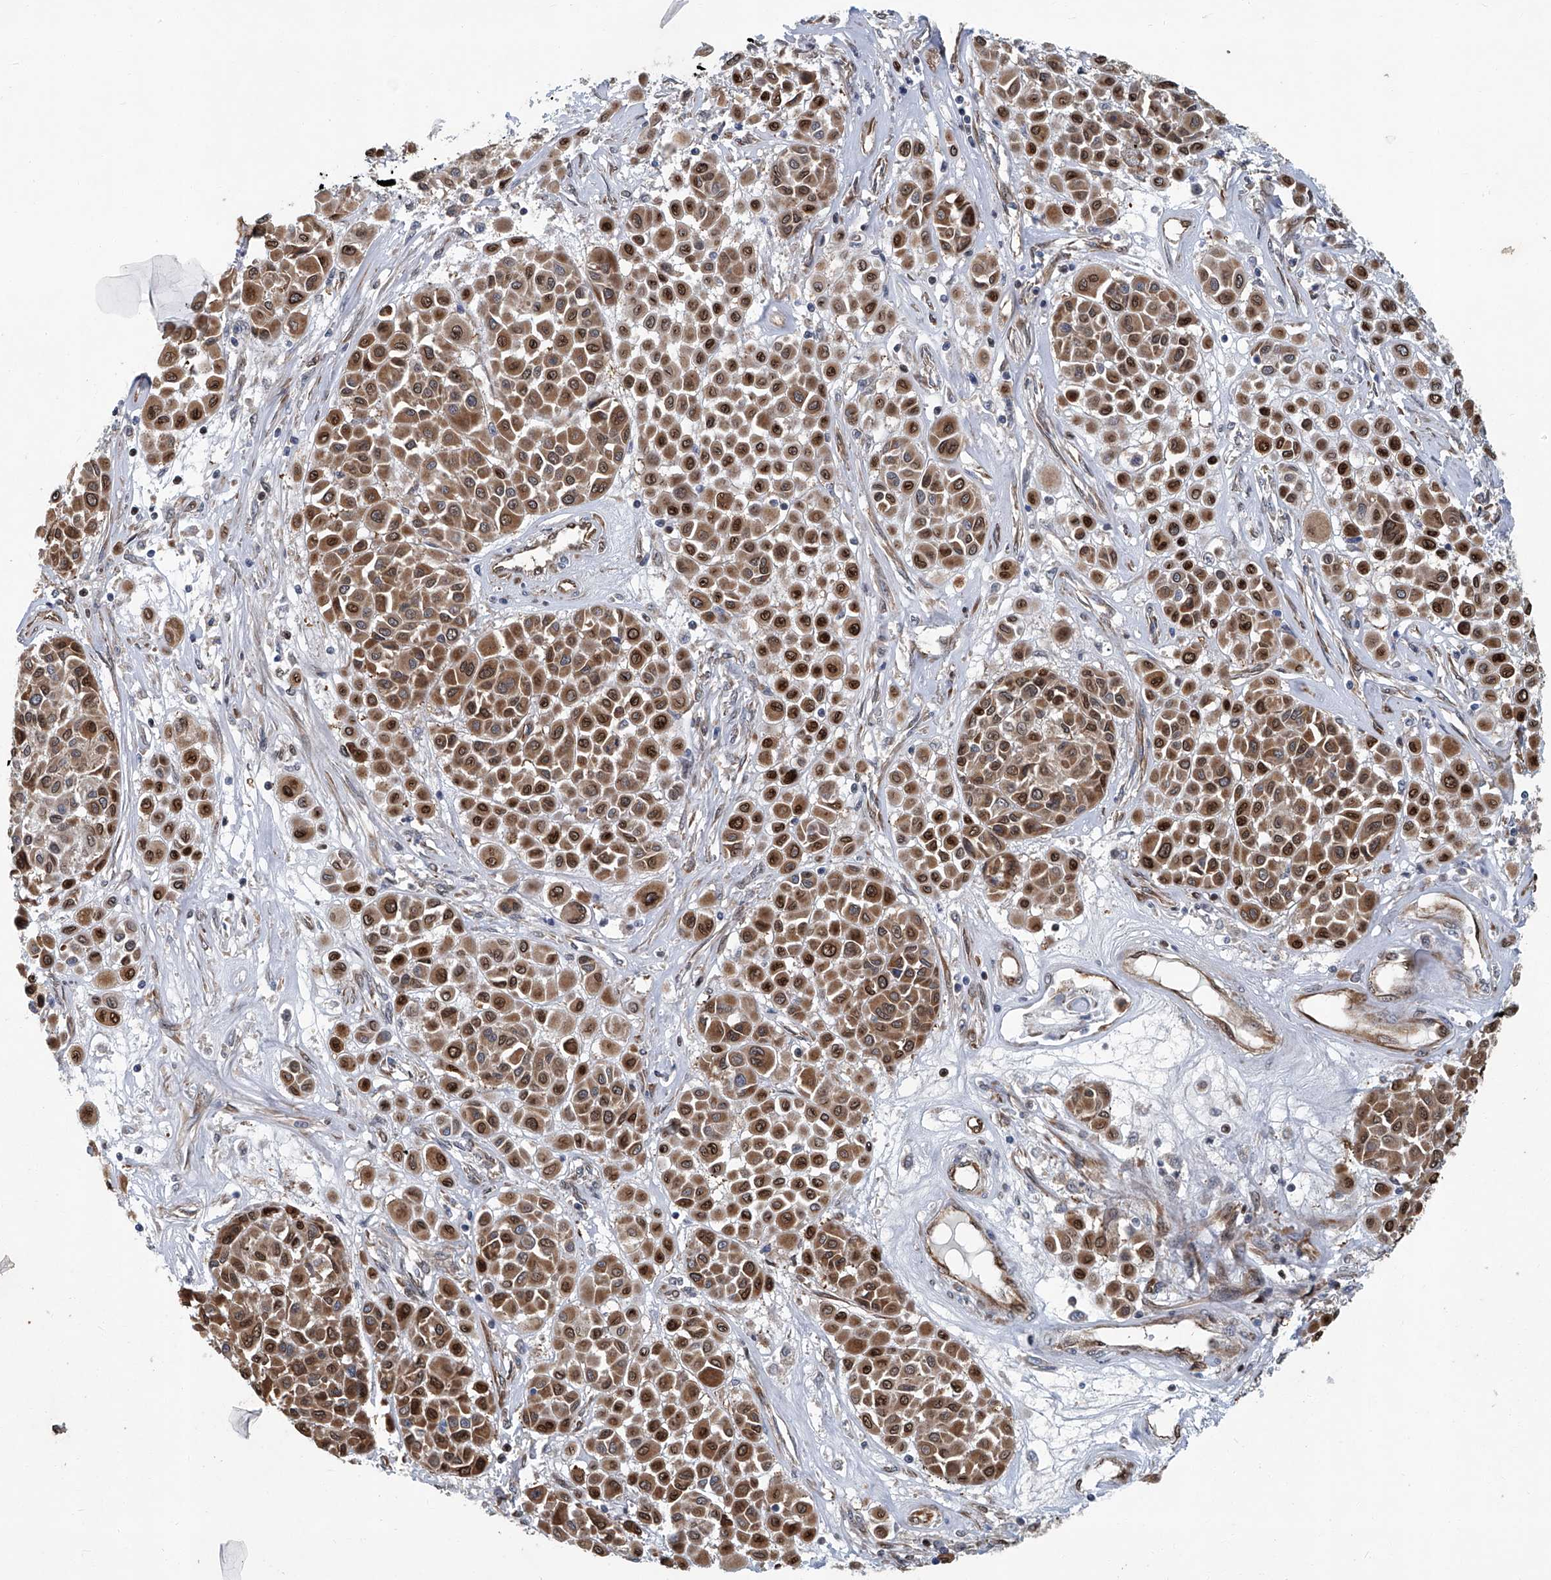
{"staining": {"intensity": "strong", "quantity": ">75%", "location": "cytoplasmic/membranous,nuclear"}, "tissue": "melanoma", "cell_type": "Tumor cells", "image_type": "cancer", "snomed": [{"axis": "morphology", "description": "Malignant melanoma, Metastatic site"}, {"axis": "topography", "description": "Soft tissue"}], "caption": "Melanoma stained for a protein (brown) exhibits strong cytoplasmic/membranous and nuclear positive positivity in about >75% of tumor cells.", "gene": "GPR132", "patient": {"sex": "male", "age": 41}}